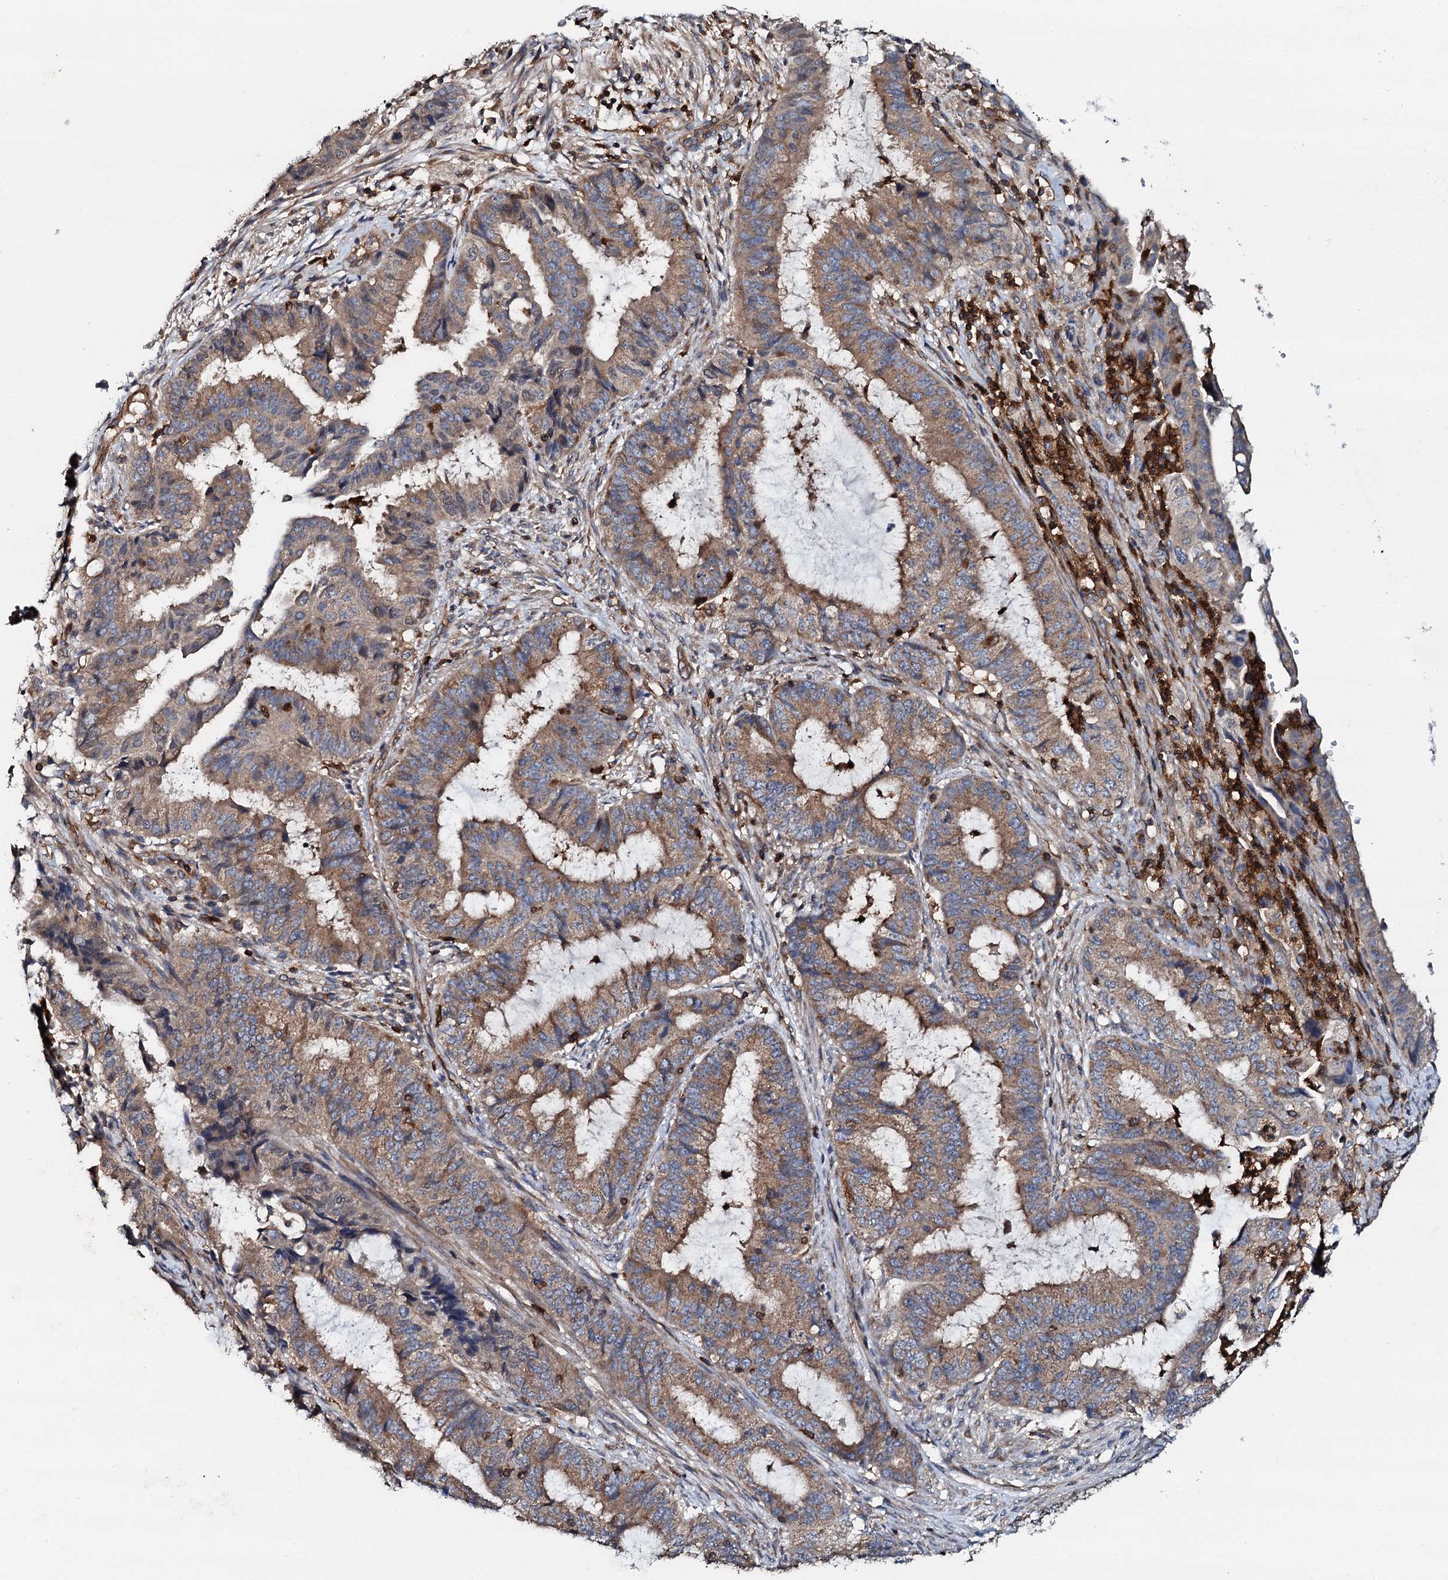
{"staining": {"intensity": "moderate", "quantity": ">75%", "location": "cytoplasmic/membranous"}, "tissue": "endometrial cancer", "cell_type": "Tumor cells", "image_type": "cancer", "snomed": [{"axis": "morphology", "description": "Adenocarcinoma, NOS"}, {"axis": "topography", "description": "Endometrium"}], "caption": "IHC (DAB) staining of adenocarcinoma (endometrial) demonstrates moderate cytoplasmic/membranous protein expression in about >75% of tumor cells.", "gene": "GRK2", "patient": {"sex": "female", "age": 51}}